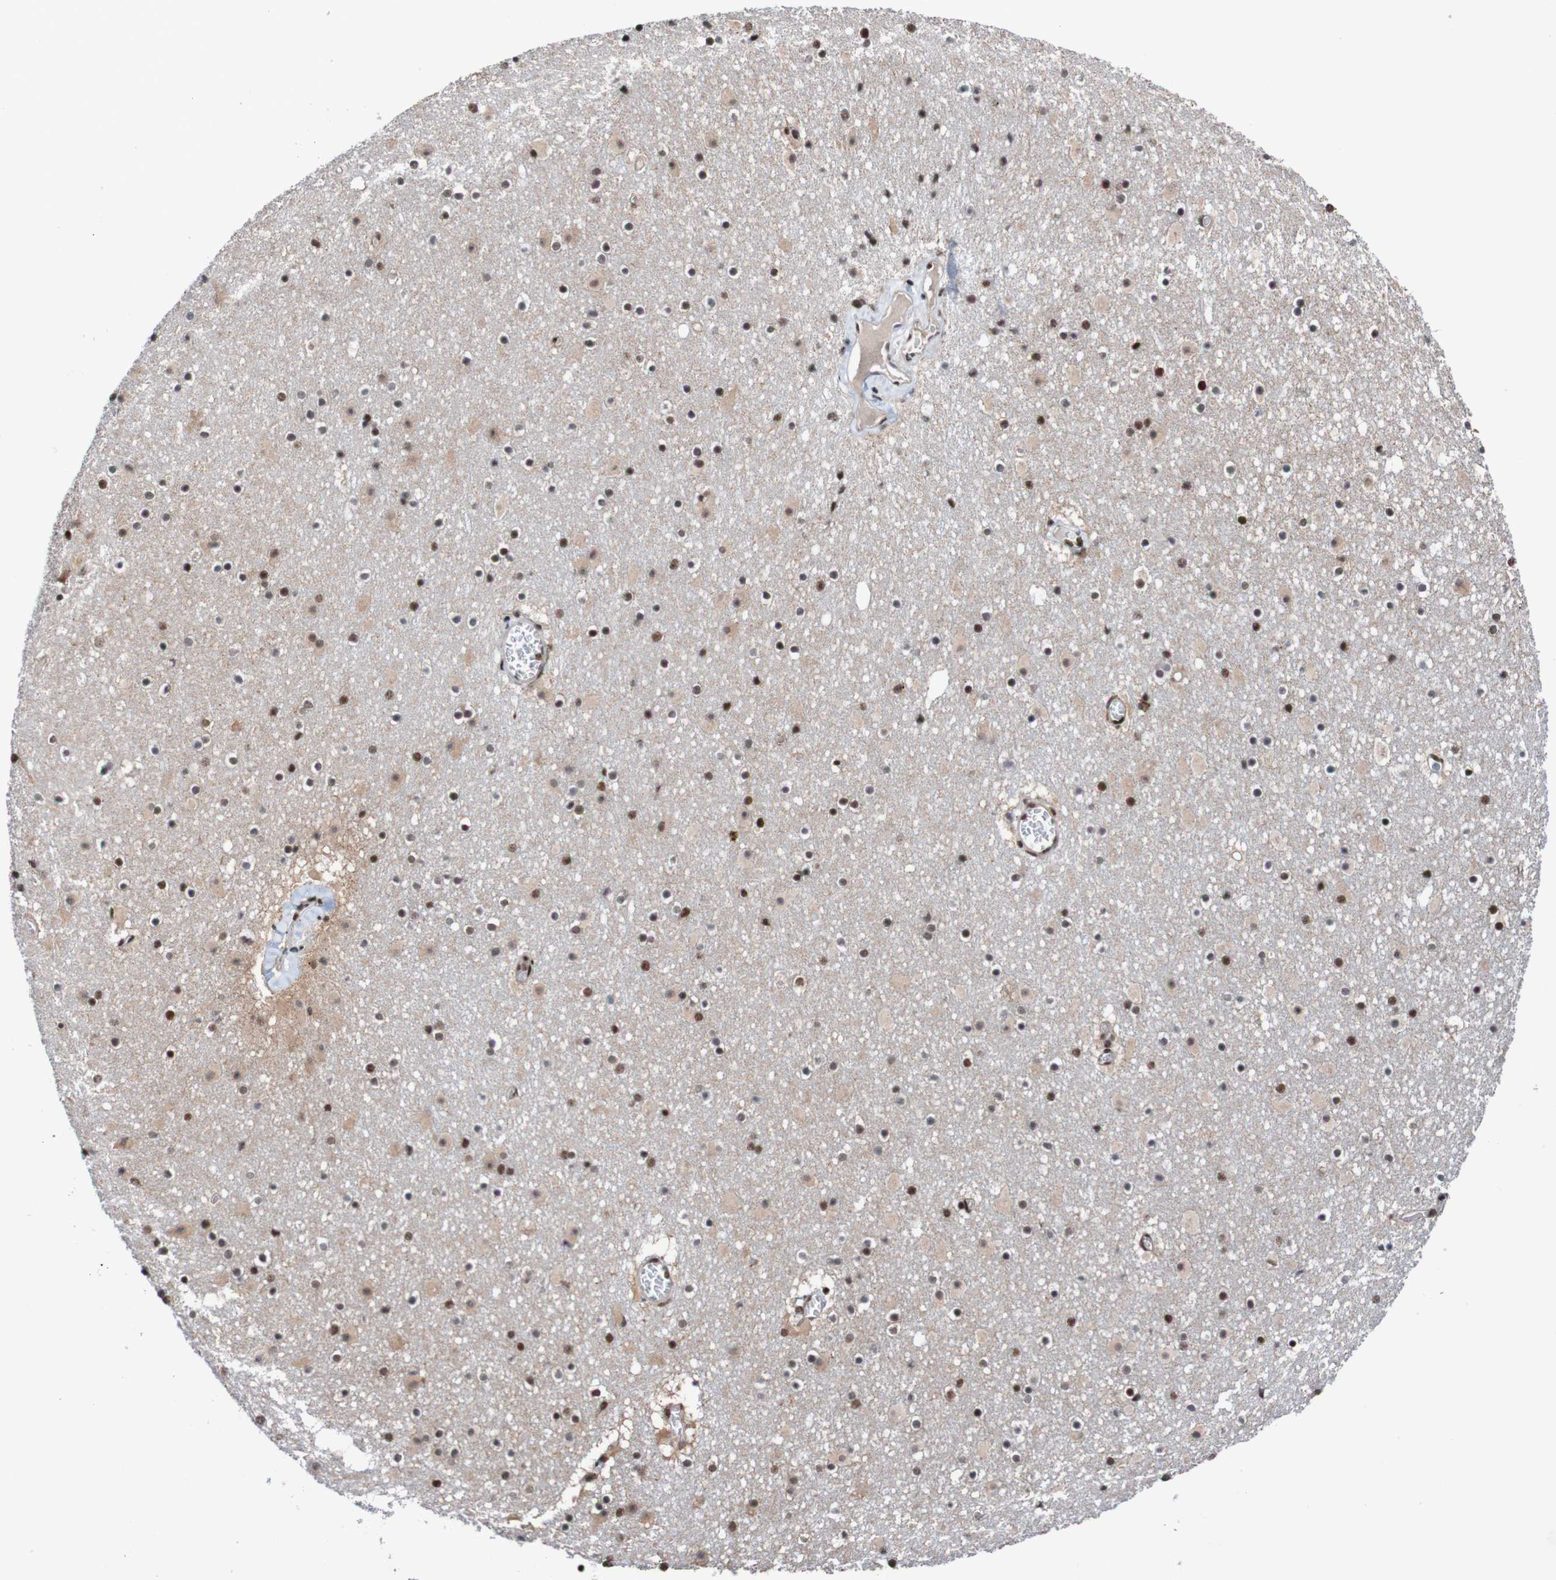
{"staining": {"intensity": "moderate", "quantity": ">75%", "location": "nuclear"}, "tissue": "caudate", "cell_type": "Glial cells", "image_type": "normal", "snomed": [{"axis": "morphology", "description": "Normal tissue, NOS"}, {"axis": "topography", "description": "Lateral ventricle wall"}], "caption": "The histopathology image shows staining of unremarkable caudate, revealing moderate nuclear protein staining (brown color) within glial cells. (Brightfield microscopy of DAB IHC at high magnification).", "gene": "CDC5L", "patient": {"sex": "male", "age": 45}}